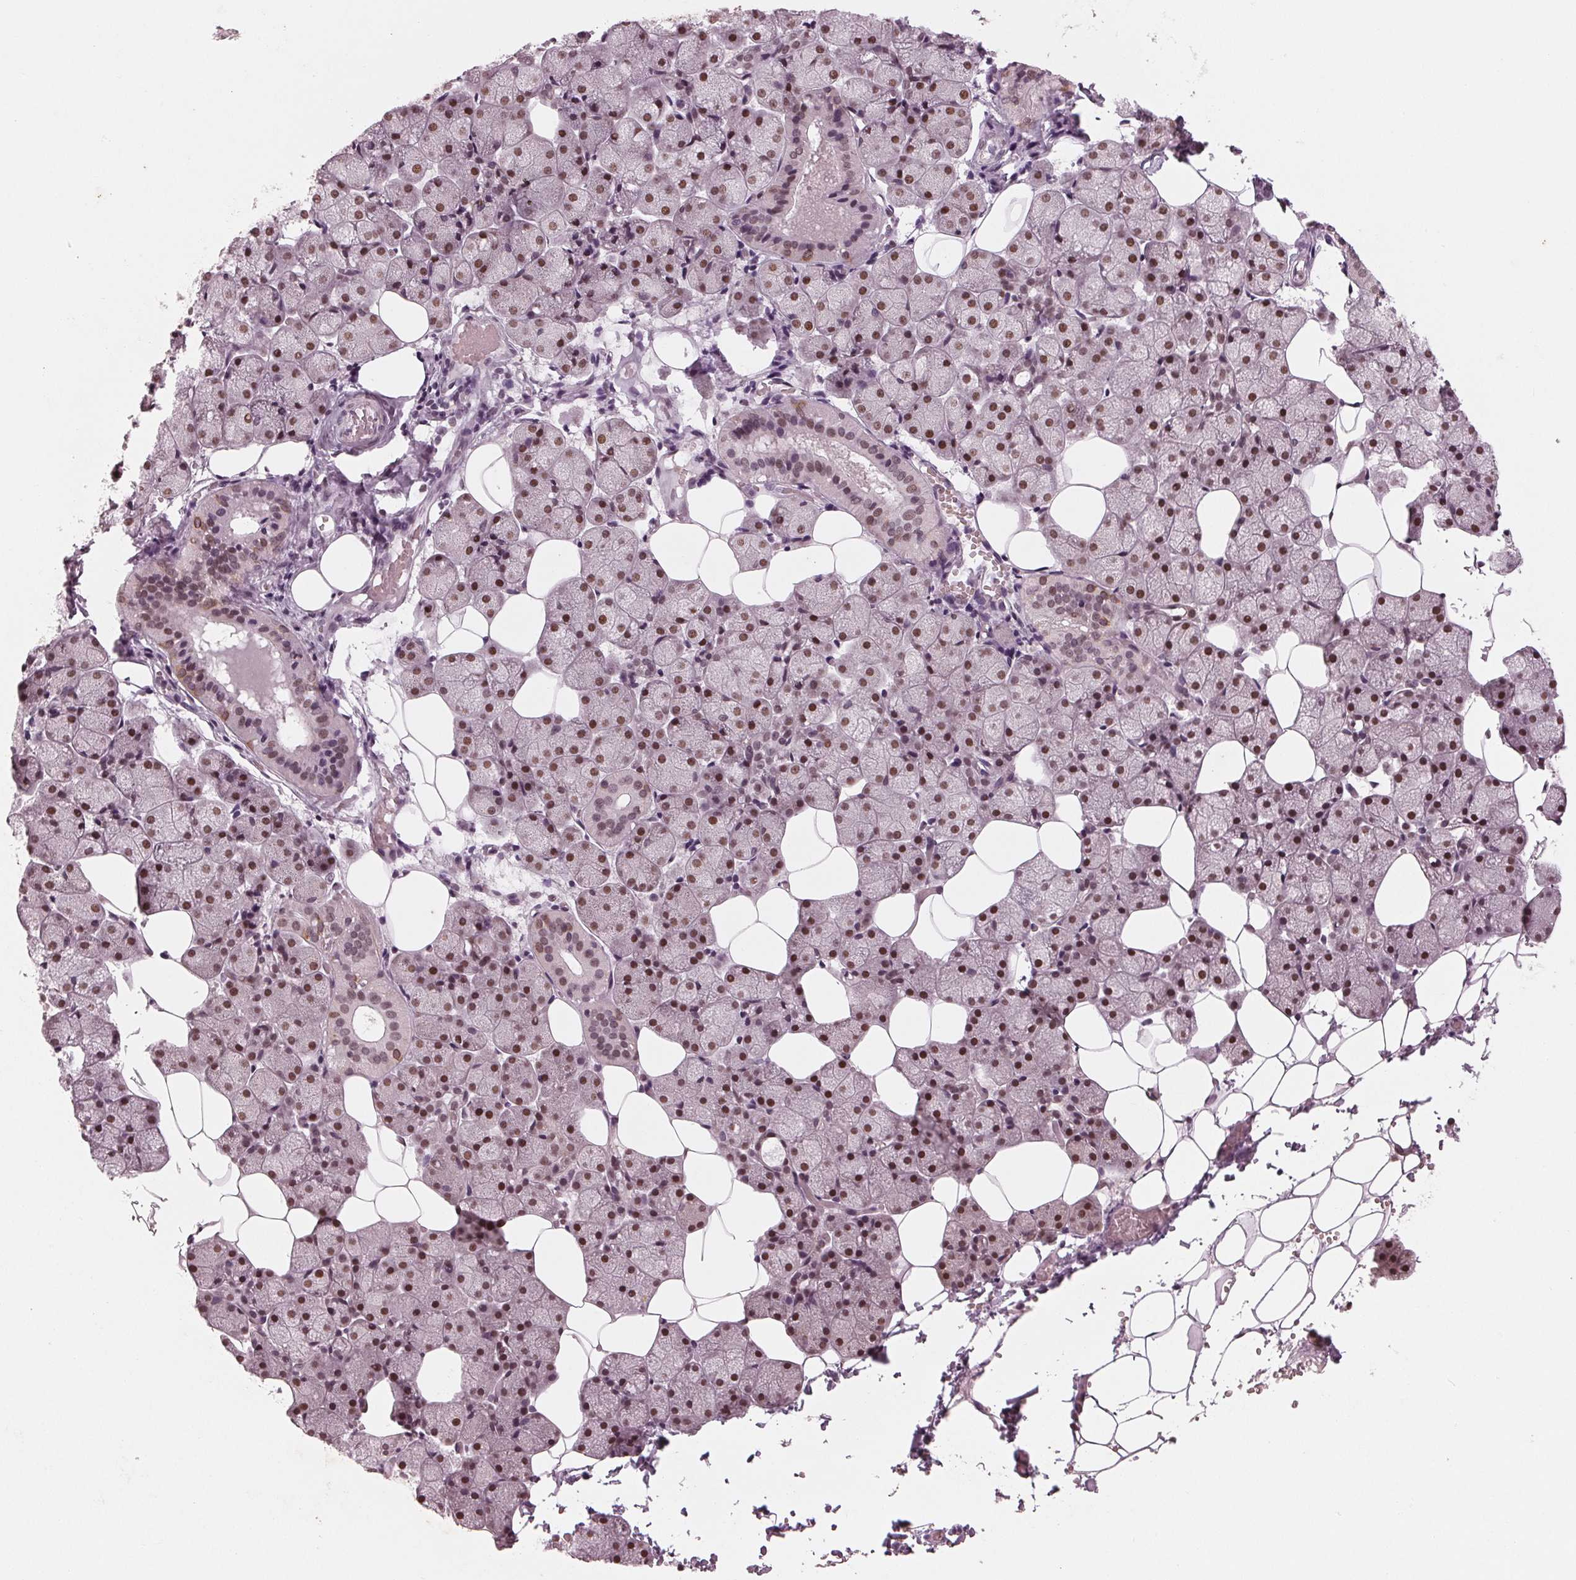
{"staining": {"intensity": "strong", "quantity": "25%-75%", "location": "nuclear"}, "tissue": "salivary gland", "cell_type": "Glandular cells", "image_type": "normal", "snomed": [{"axis": "morphology", "description": "Normal tissue, NOS"}, {"axis": "topography", "description": "Salivary gland"}], "caption": "This photomicrograph reveals IHC staining of benign salivary gland, with high strong nuclear expression in about 25%-75% of glandular cells.", "gene": "DNMT3L", "patient": {"sex": "male", "age": 38}}